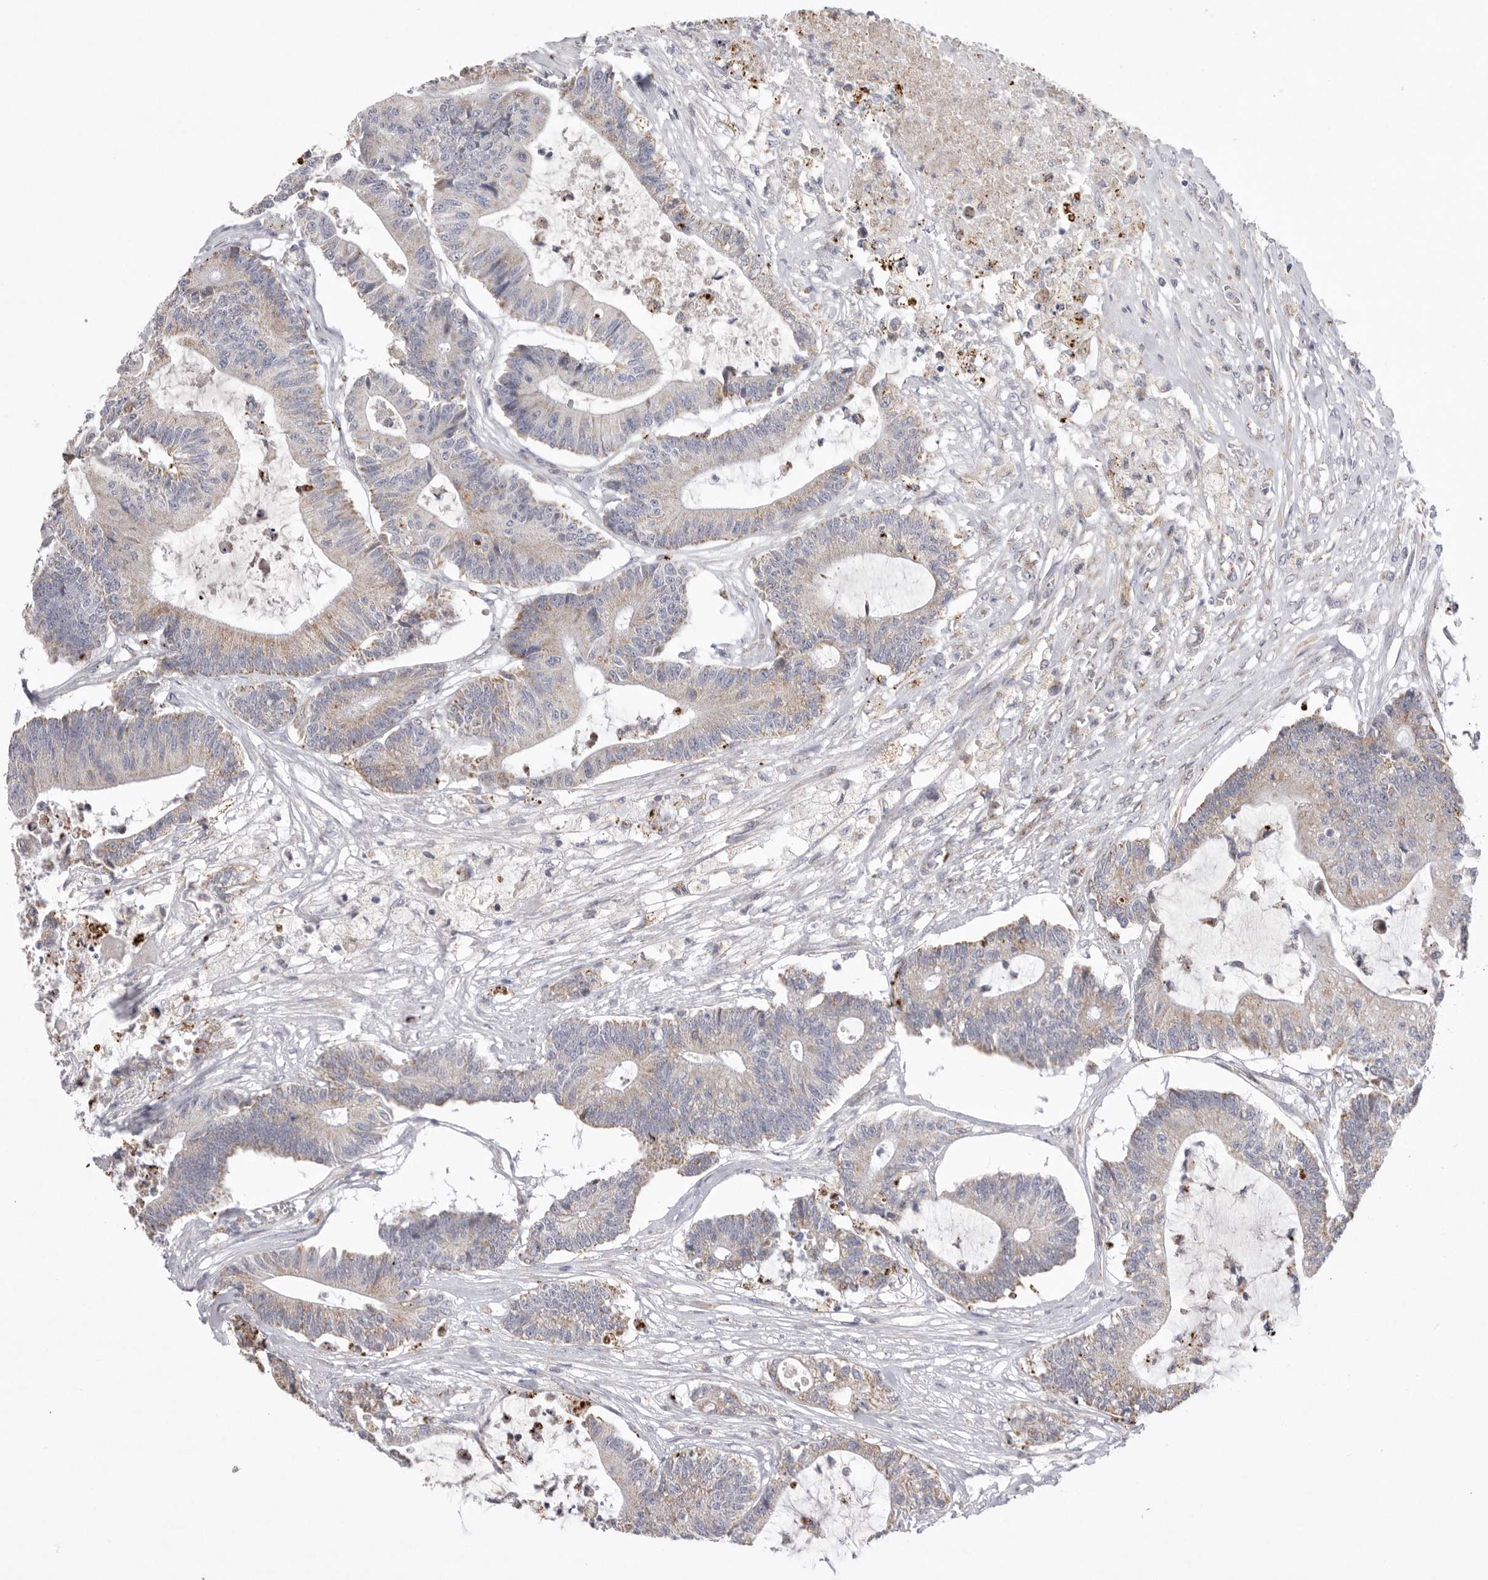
{"staining": {"intensity": "weak", "quantity": "<25%", "location": "cytoplasmic/membranous"}, "tissue": "colorectal cancer", "cell_type": "Tumor cells", "image_type": "cancer", "snomed": [{"axis": "morphology", "description": "Adenocarcinoma, NOS"}, {"axis": "topography", "description": "Colon"}], "caption": "Immunohistochemistry image of neoplastic tissue: colorectal cancer stained with DAB (3,3'-diaminobenzidine) displays no significant protein expression in tumor cells.", "gene": "VDAC3", "patient": {"sex": "female", "age": 84}}